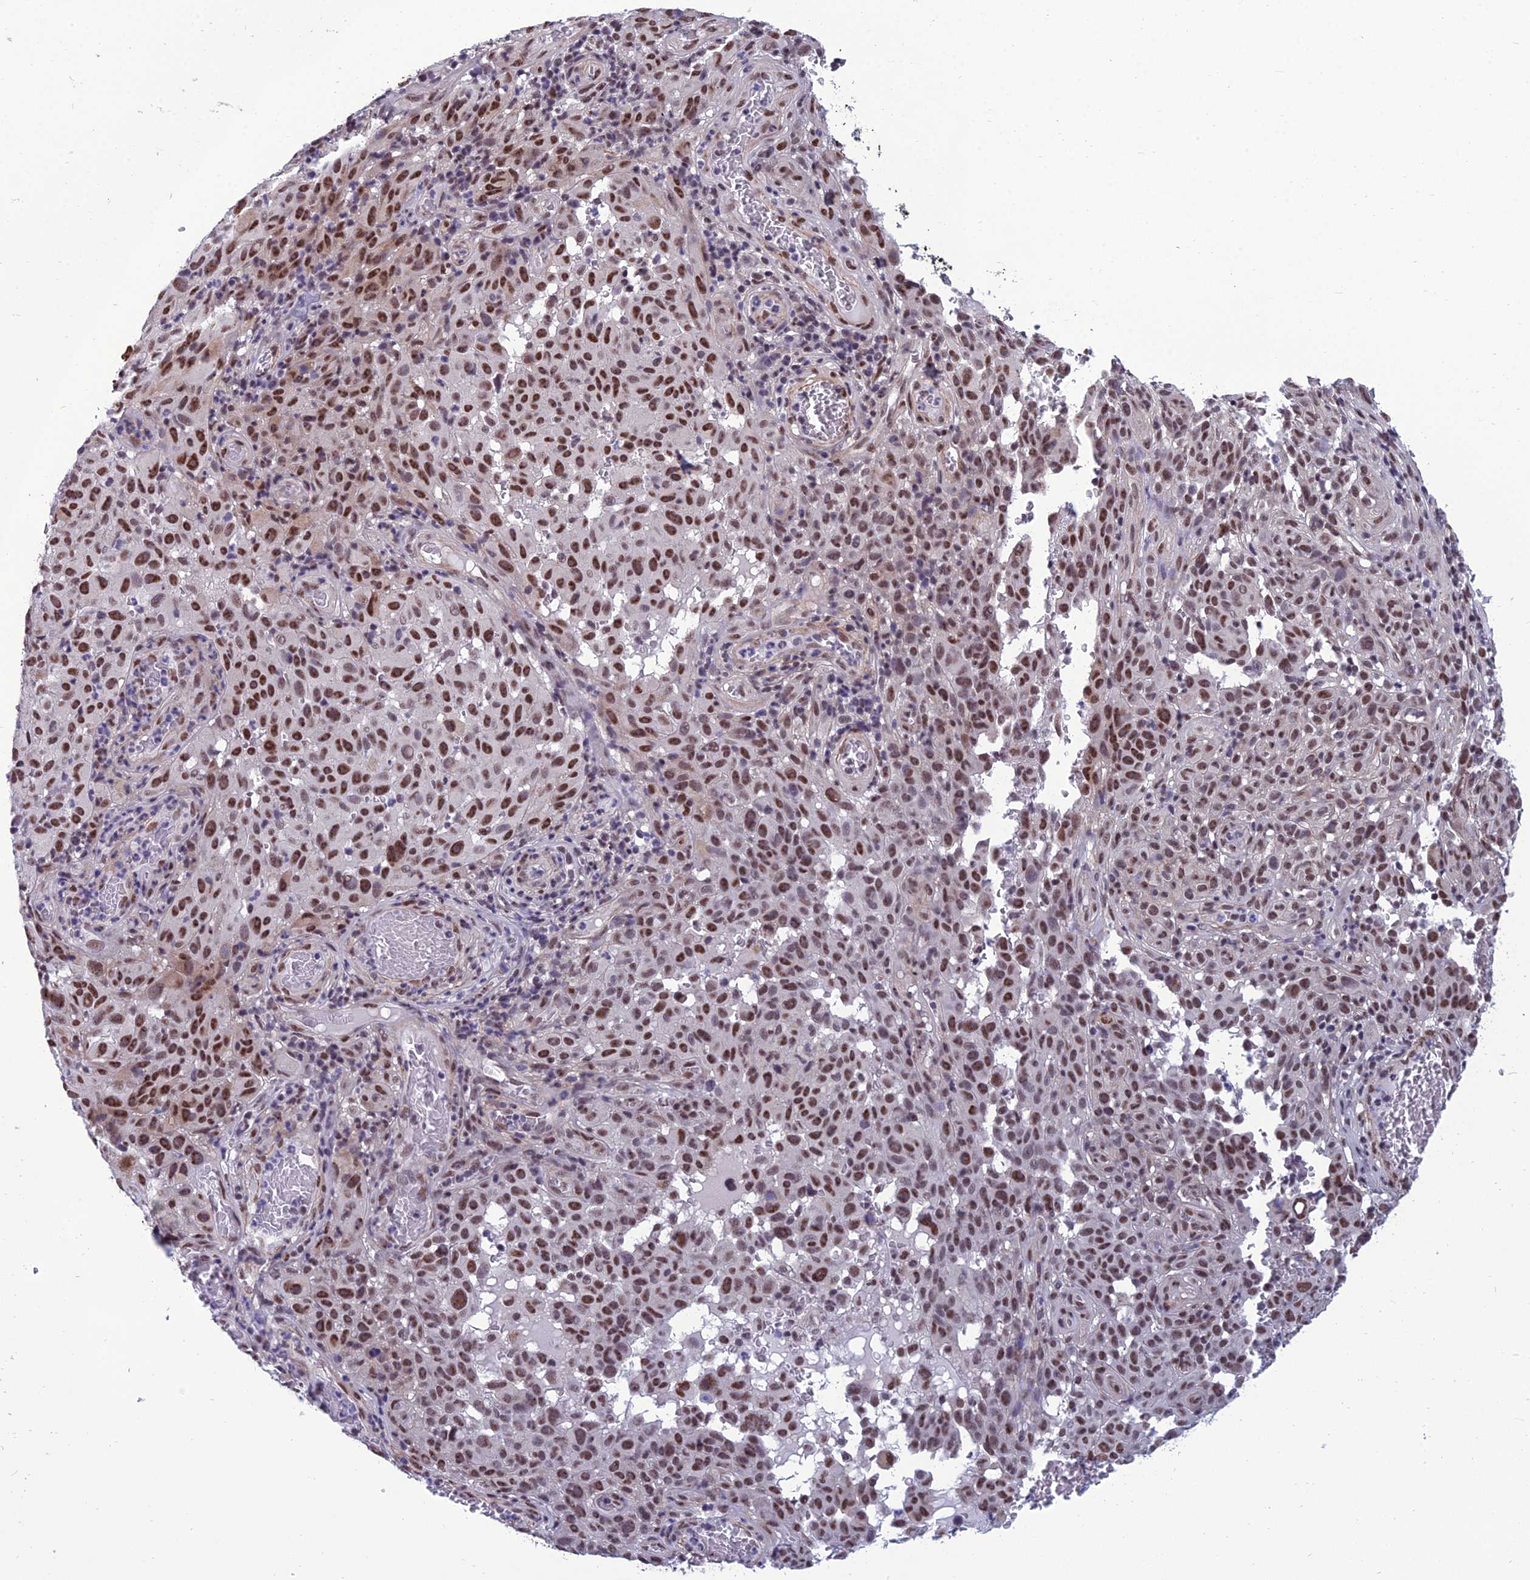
{"staining": {"intensity": "moderate", "quantity": ">75%", "location": "nuclear"}, "tissue": "melanoma", "cell_type": "Tumor cells", "image_type": "cancer", "snomed": [{"axis": "morphology", "description": "Malignant melanoma, NOS"}, {"axis": "topography", "description": "Skin"}], "caption": "Malignant melanoma stained with DAB immunohistochemistry demonstrates medium levels of moderate nuclear expression in approximately >75% of tumor cells.", "gene": "RSRC1", "patient": {"sex": "female", "age": 82}}